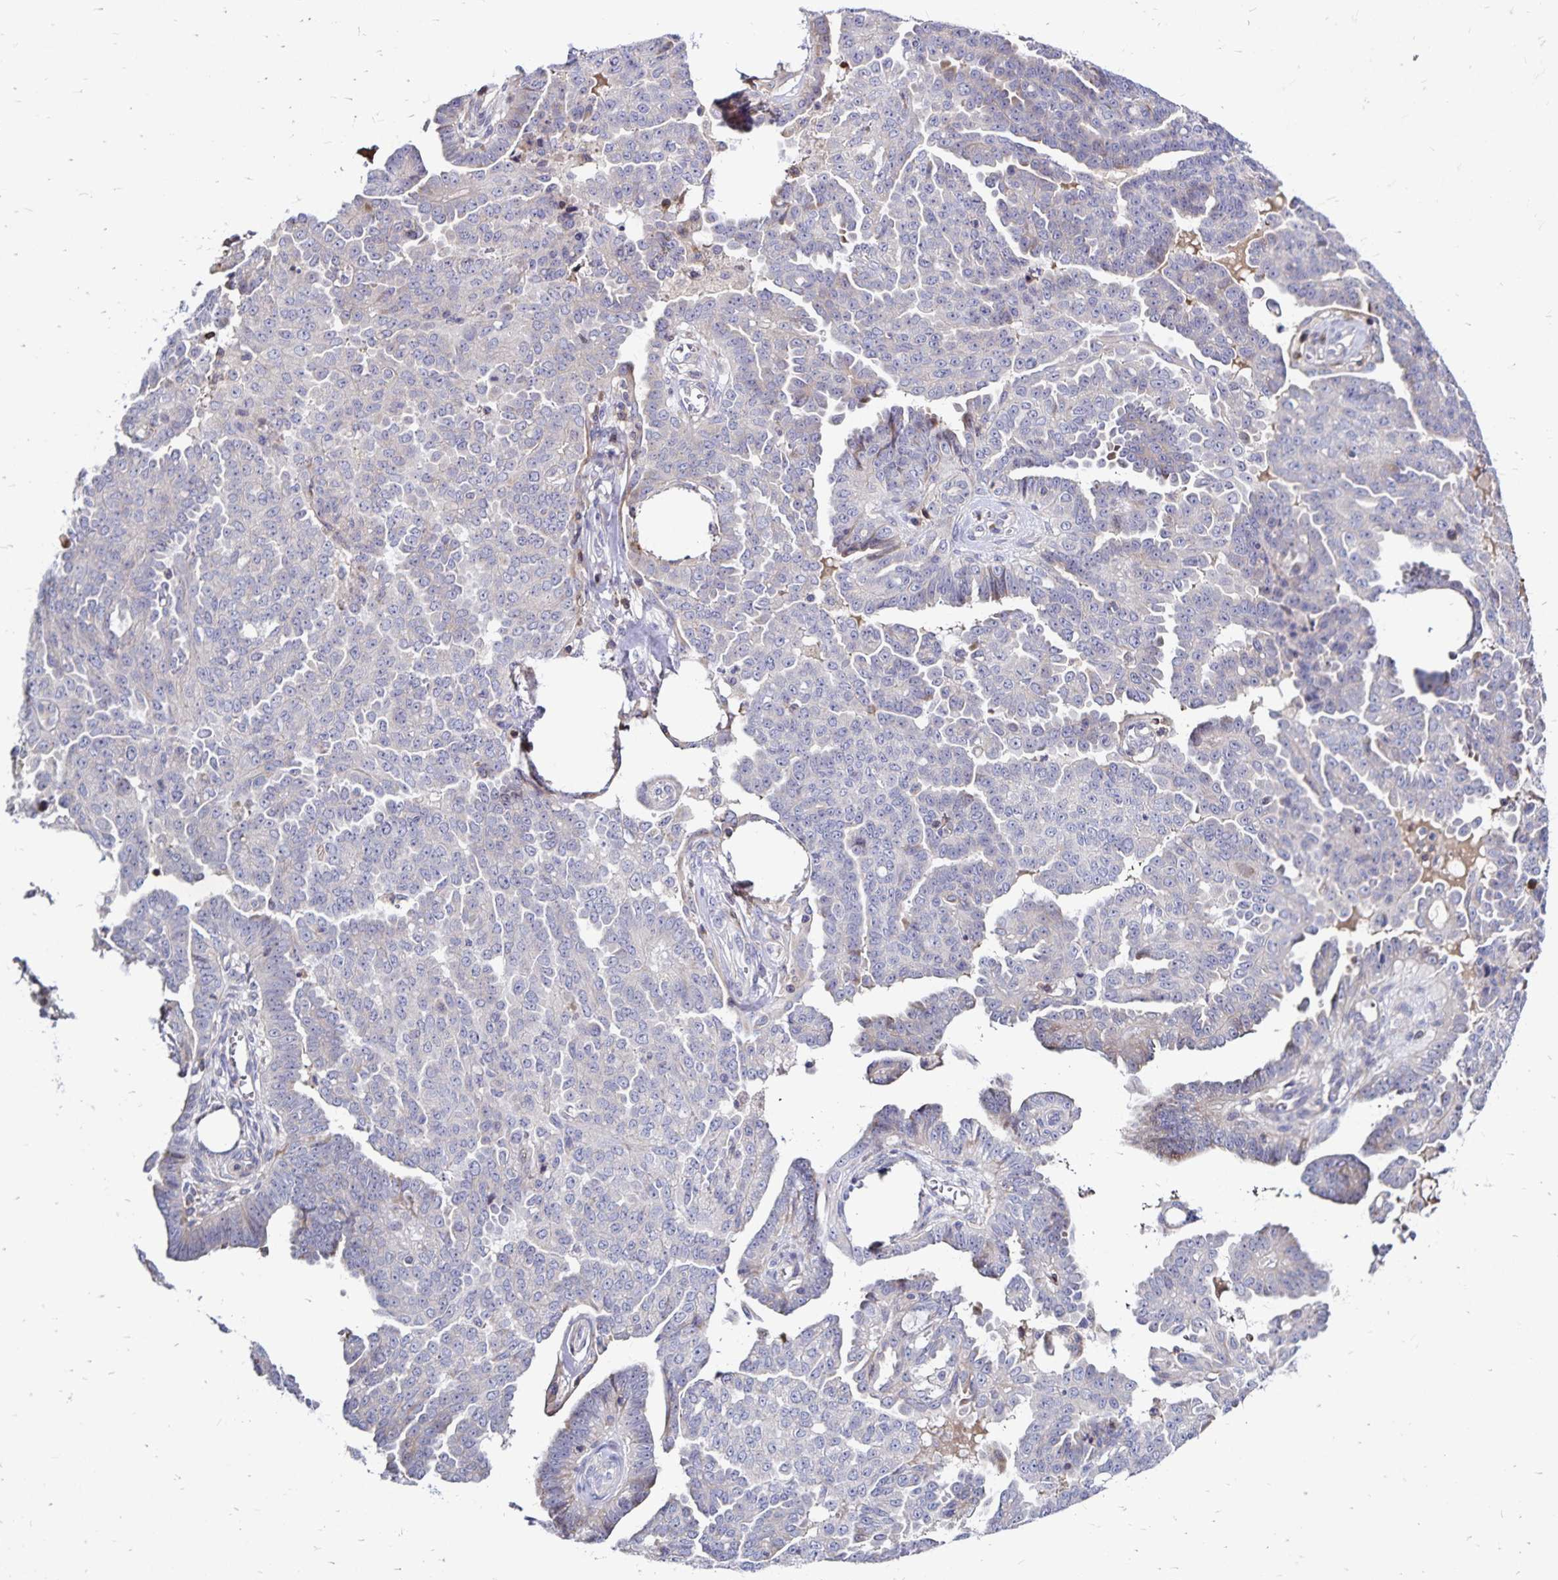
{"staining": {"intensity": "negative", "quantity": "none", "location": "none"}, "tissue": "ovarian cancer", "cell_type": "Tumor cells", "image_type": "cancer", "snomed": [{"axis": "morphology", "description": "Cystadenocarcinoma, serous, NOS"}, {"axis": "topography", "description": "Ovary"}], "caption": "DAB (3,3'-diaminobenzidine) immunohistochemical staining of ovarian cancer (serous cystadenocarcinoma) displays no significant staining in tumor cells.", "gene": "NAGPA", "patient": {"sex": "female", "age": 71}}